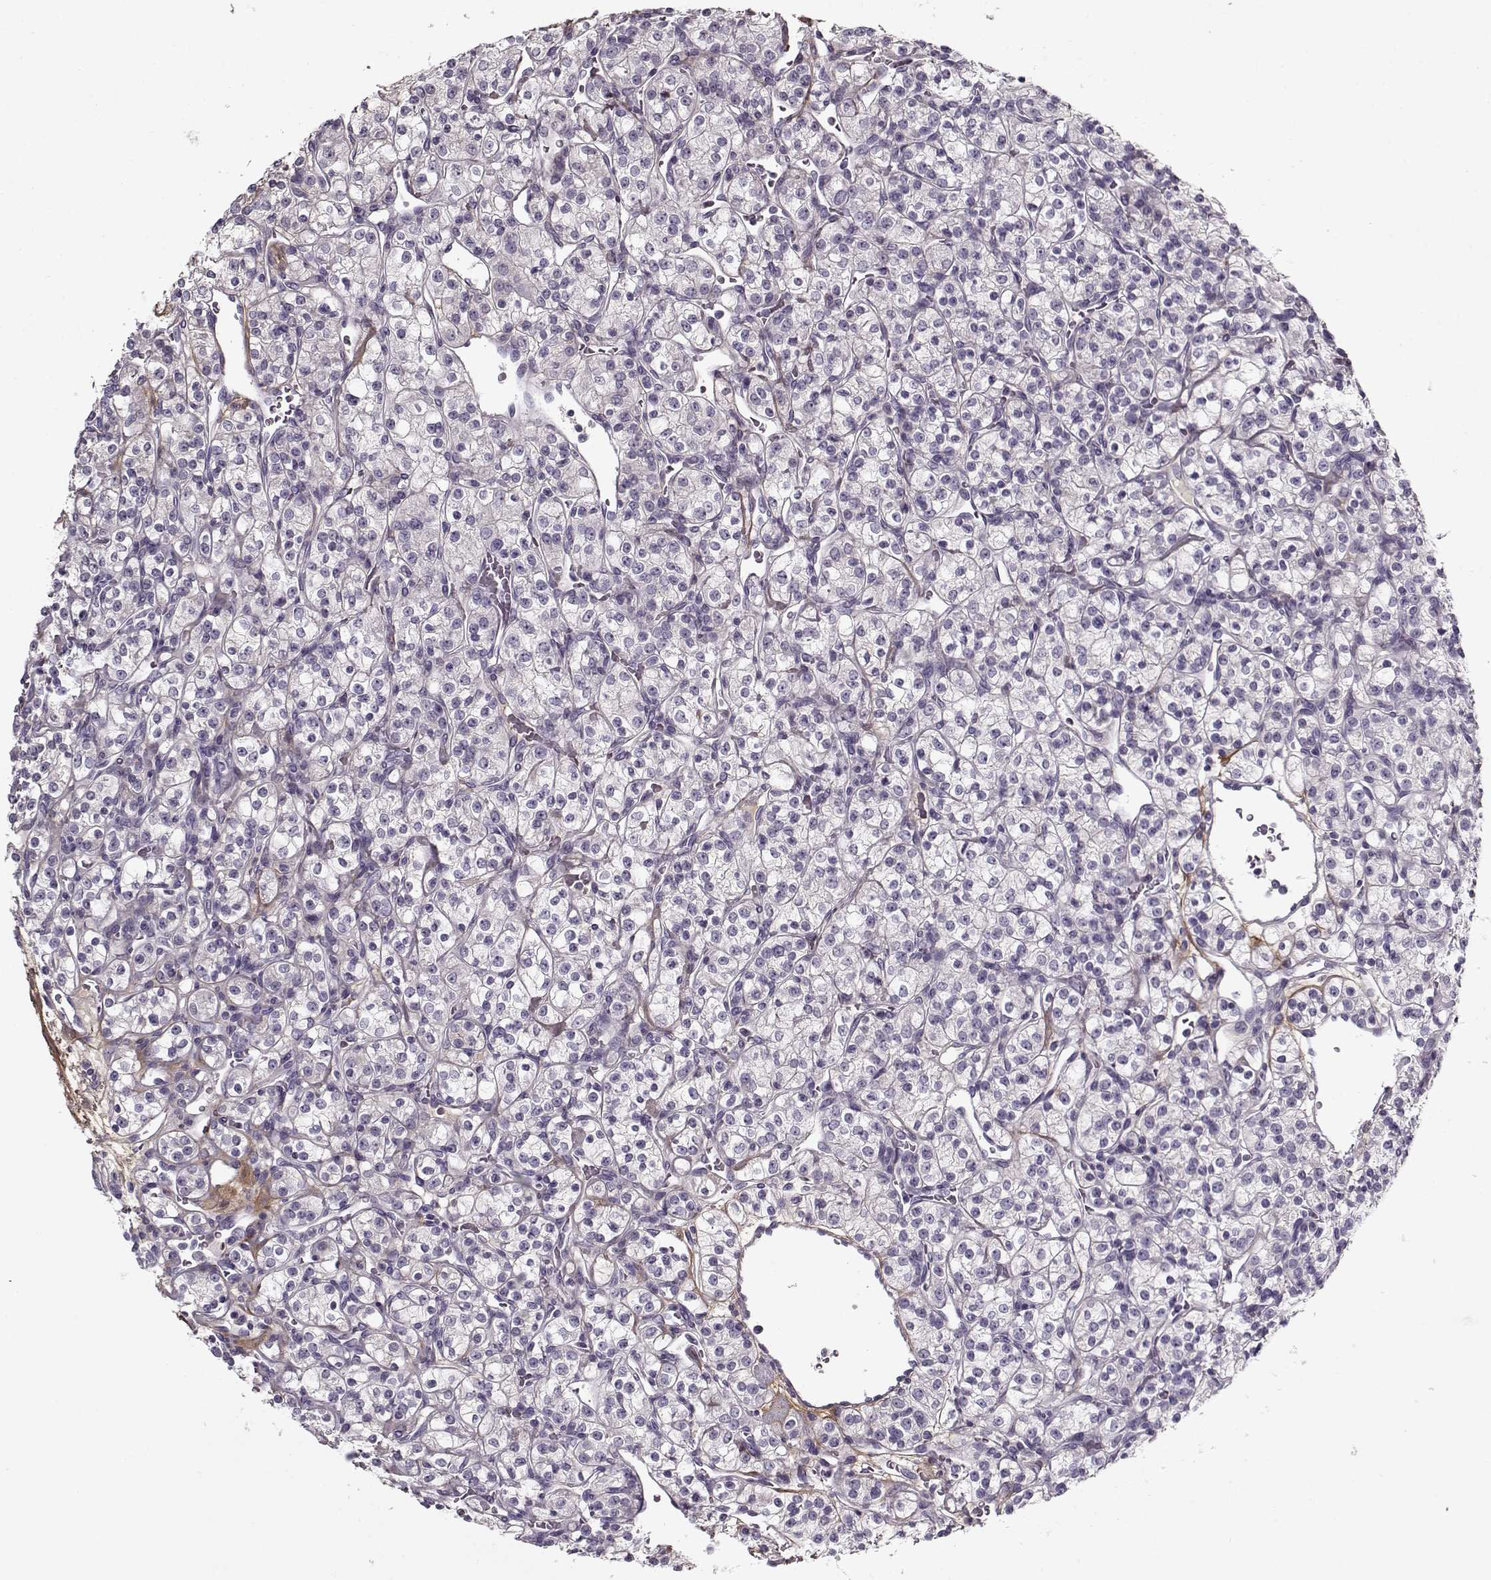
{"staining": {"intensity": "negative", "quantity": "none", "location": "none"}, "tissue": "renal cancer", "cell_type": "Tumor cells", "image_type": "cancer", "snomed": [{"axis": "morphology", "description": "Adenocarcinoma, NOS"}, {"axis": "topography", "description": "Kidney"}], "caption": "The immunohistochemistry photomicrograph has no significant positivity in tumor cells of renal adenocarcinoma tissue.", "gene": "LUM", "patient": {"sex": "male", "age": 77}}